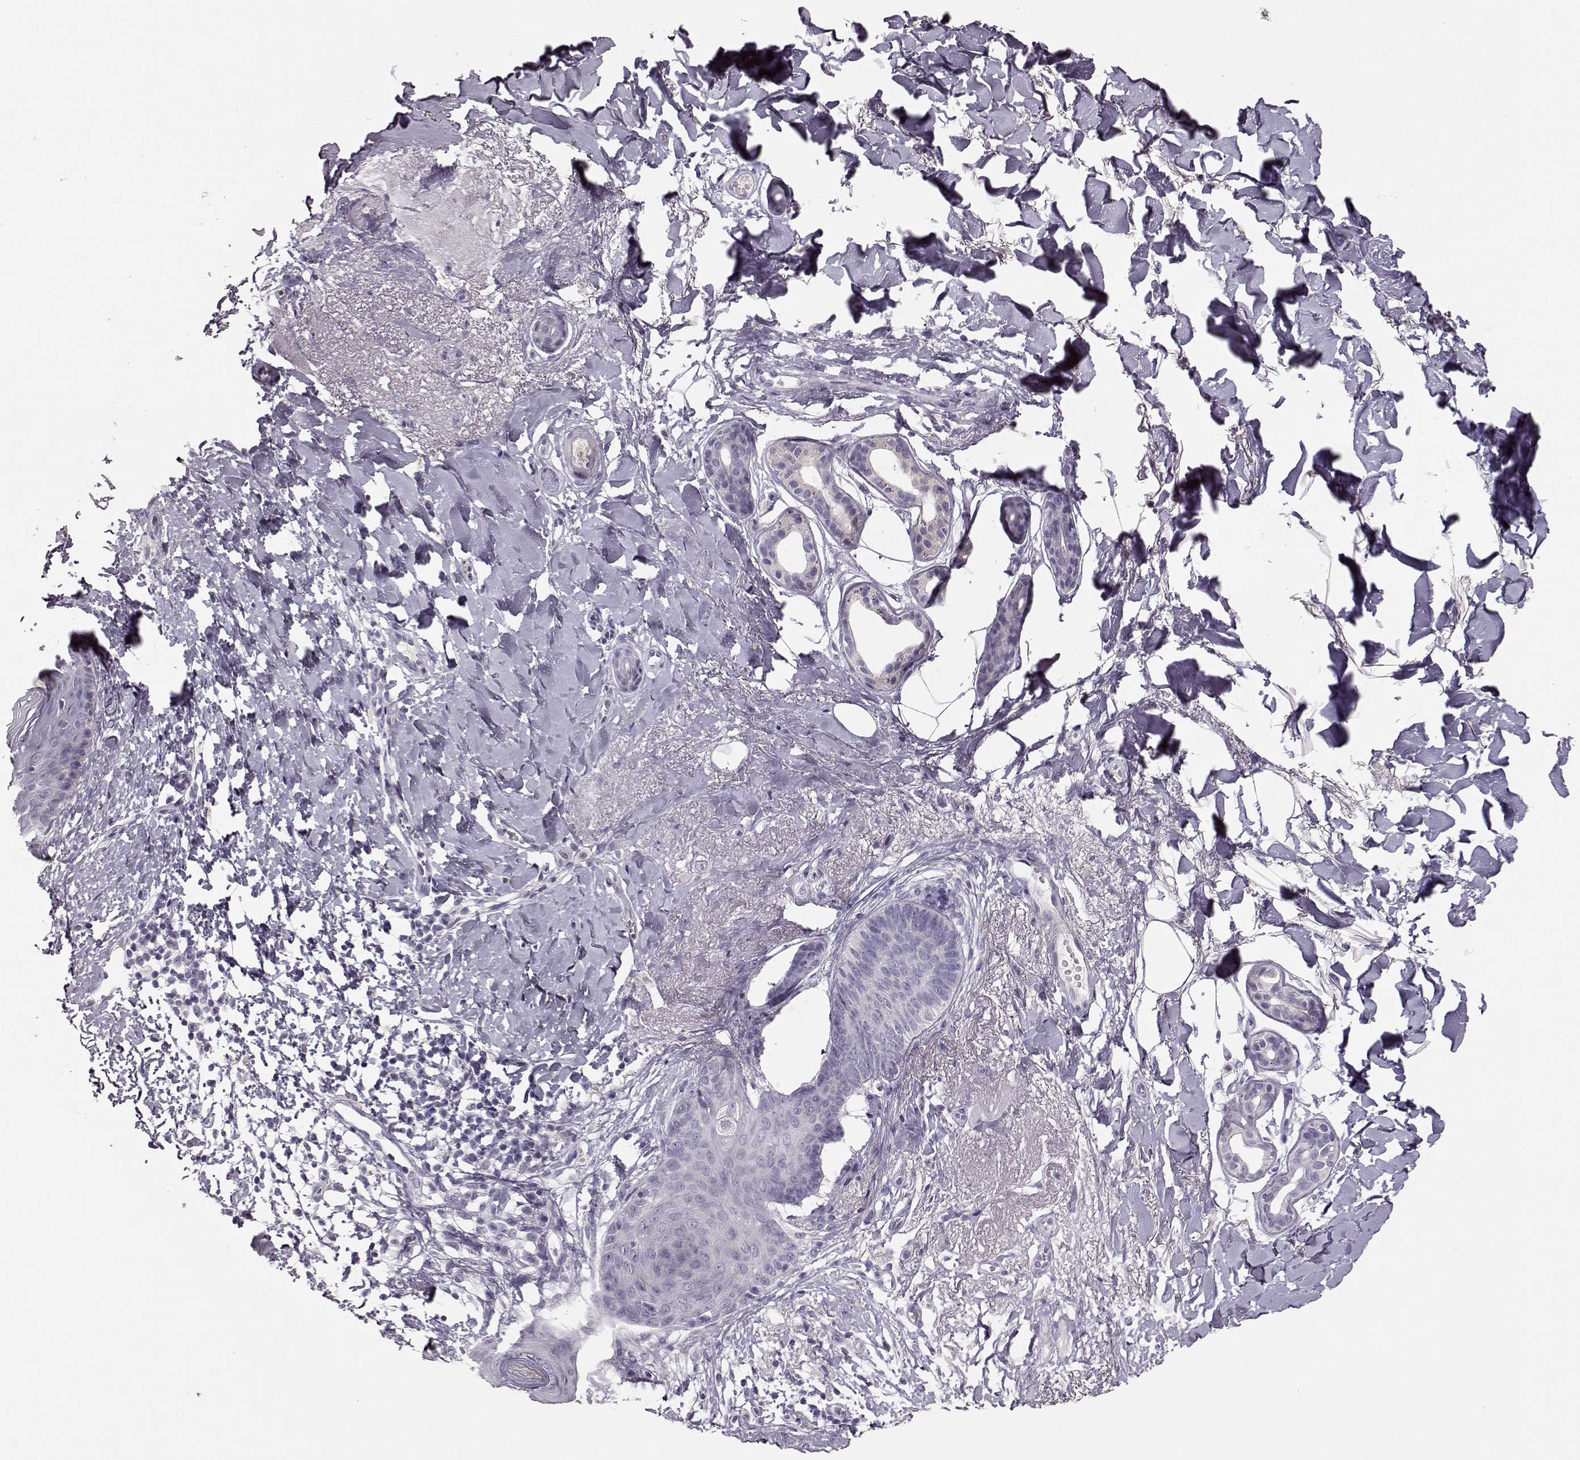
{"staining": {"intensity": "negative", "quantity": "none", "location": "none"}, "tissue": "skin cancer", "cell_type": "Tumor cells", "image_type": "cancer", "snomed": [{"axis": "morphology", "description": "Normal tissue, NOS"}, {"axis": "morphology", "description": "Basal cell carcinoma"}, {"axis": "topography", "description": "Skin"}], "caption": "Tumor cells show no significant expression in skin cancer (basal cell carcinoma).", "gene": "KIAA0319", "patient": {"sex": "male", "age": 84}}